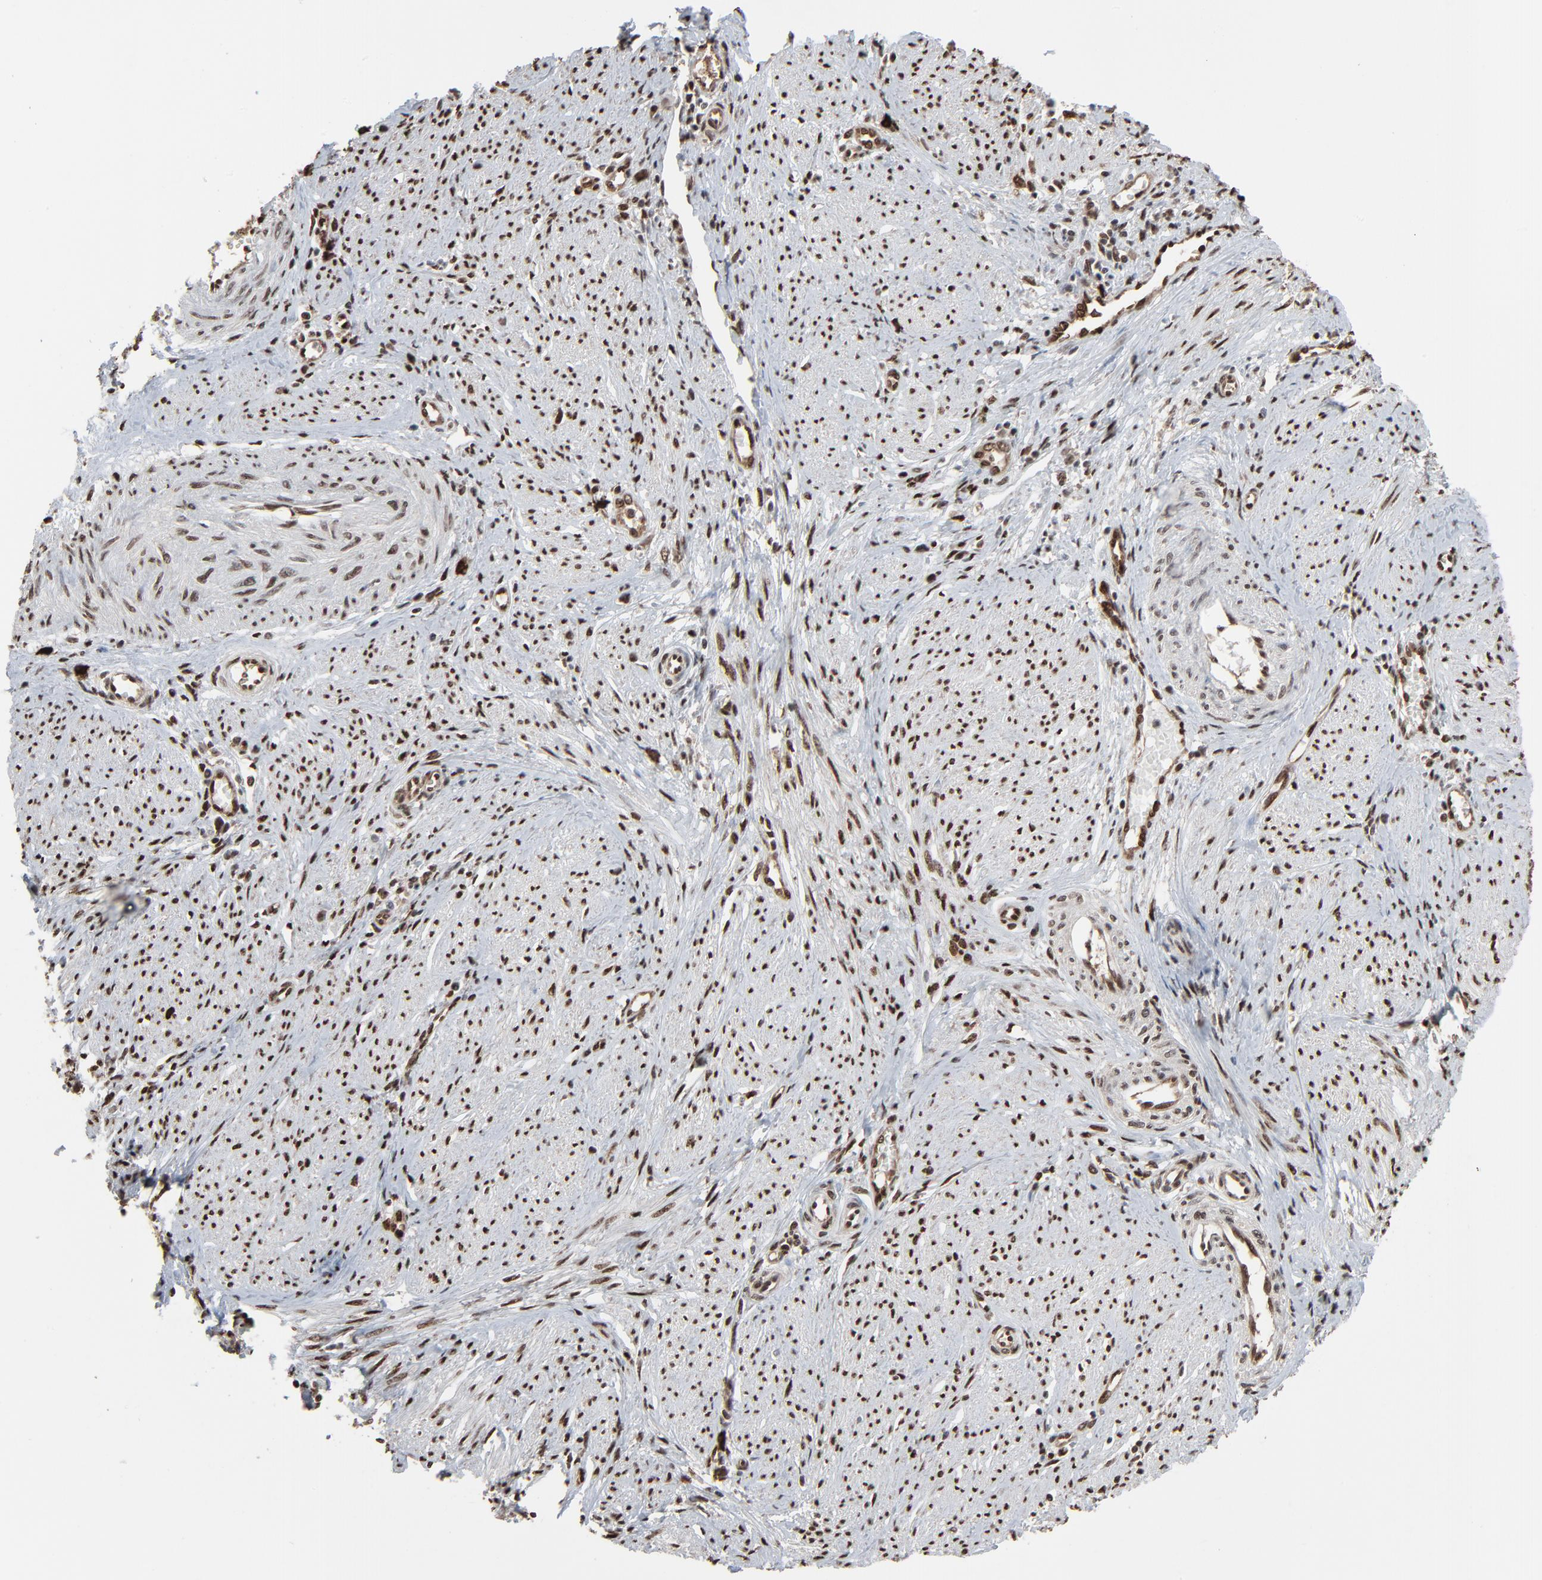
{"staining": {"intensity": "strong", "quantity": ">75%", "location": "nuclear"}, "tissue": "cervical cancer", "cell_type": "Tumor cells", "image_type": "cancer", "snomed": [{"axis": "morphology", "description": "Adenocarcinoma, NOS"}, {"axis": "topography", "description": "Cervix"}], "caption": "The image exhibits staining of cervical adenocarcinoma, revealing strong nuclear protein positivity (brown color) within tumor cells.", "gene": "MEIS2", "patient": {"sex": "female", "age": 36}}